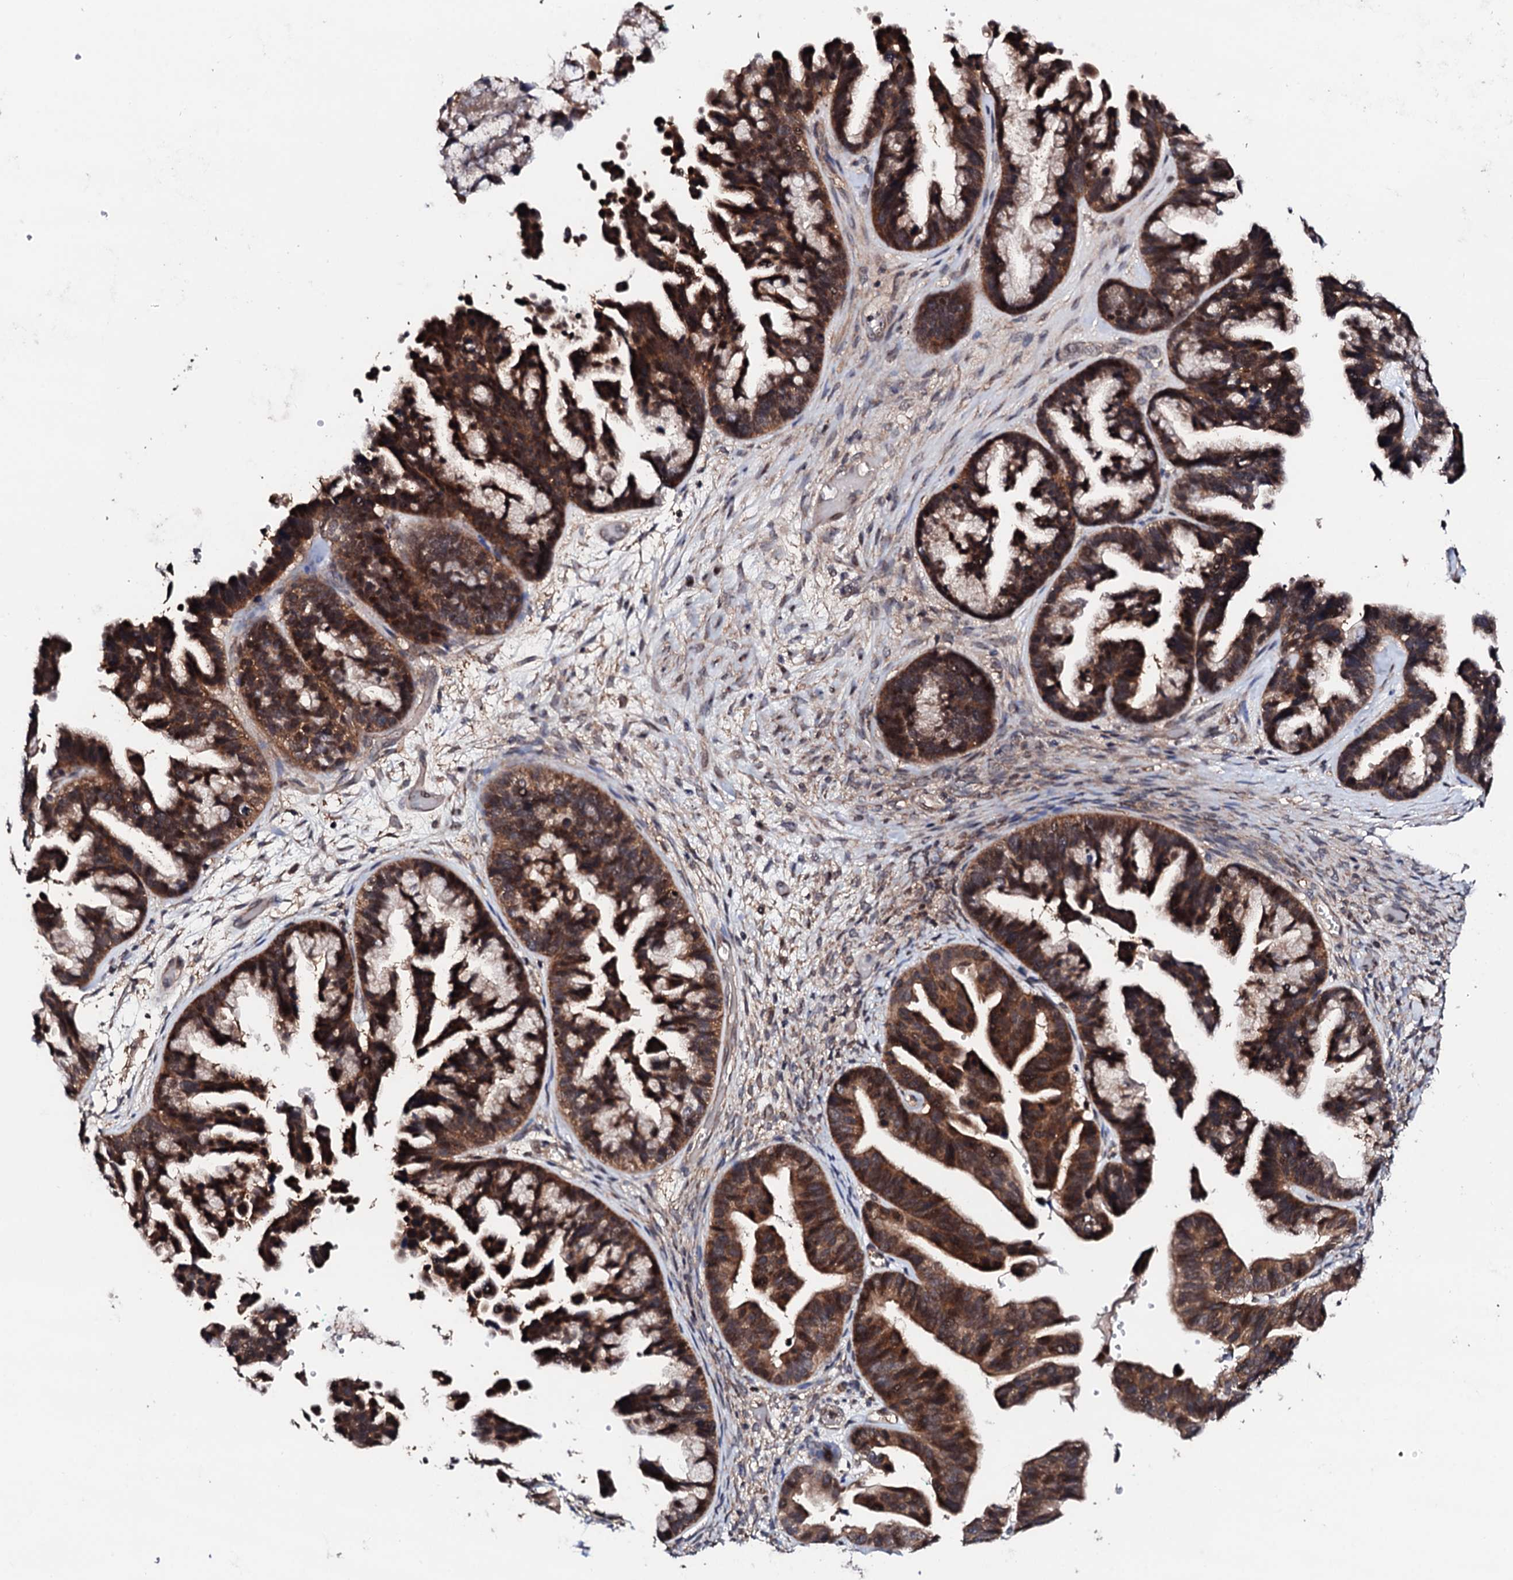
{"staining": {"intensity": "moderate", "quantity": ">75%", "location": "cytoplasmic/membranous,nuclear"}, "tissue": "ovarian cancer", "cell_type": "Tumor cells", "image_type": "cancer", "snomed": [{"axis": "morphology", "description": "Cystadenocarcinoma, serous, NOS"}, {"axis": "topography", "description": "Ovary"}], "caption": "Immunohistochemical staining of serous cystadenocarcinoma (ovarian) reveals medium levels of moderate cytoplasmic/membranous and nuclear positivity in approximately >75% of tumor cells.", "gene": "EDC3", "patient": {"sex": "female", "age": 56}}